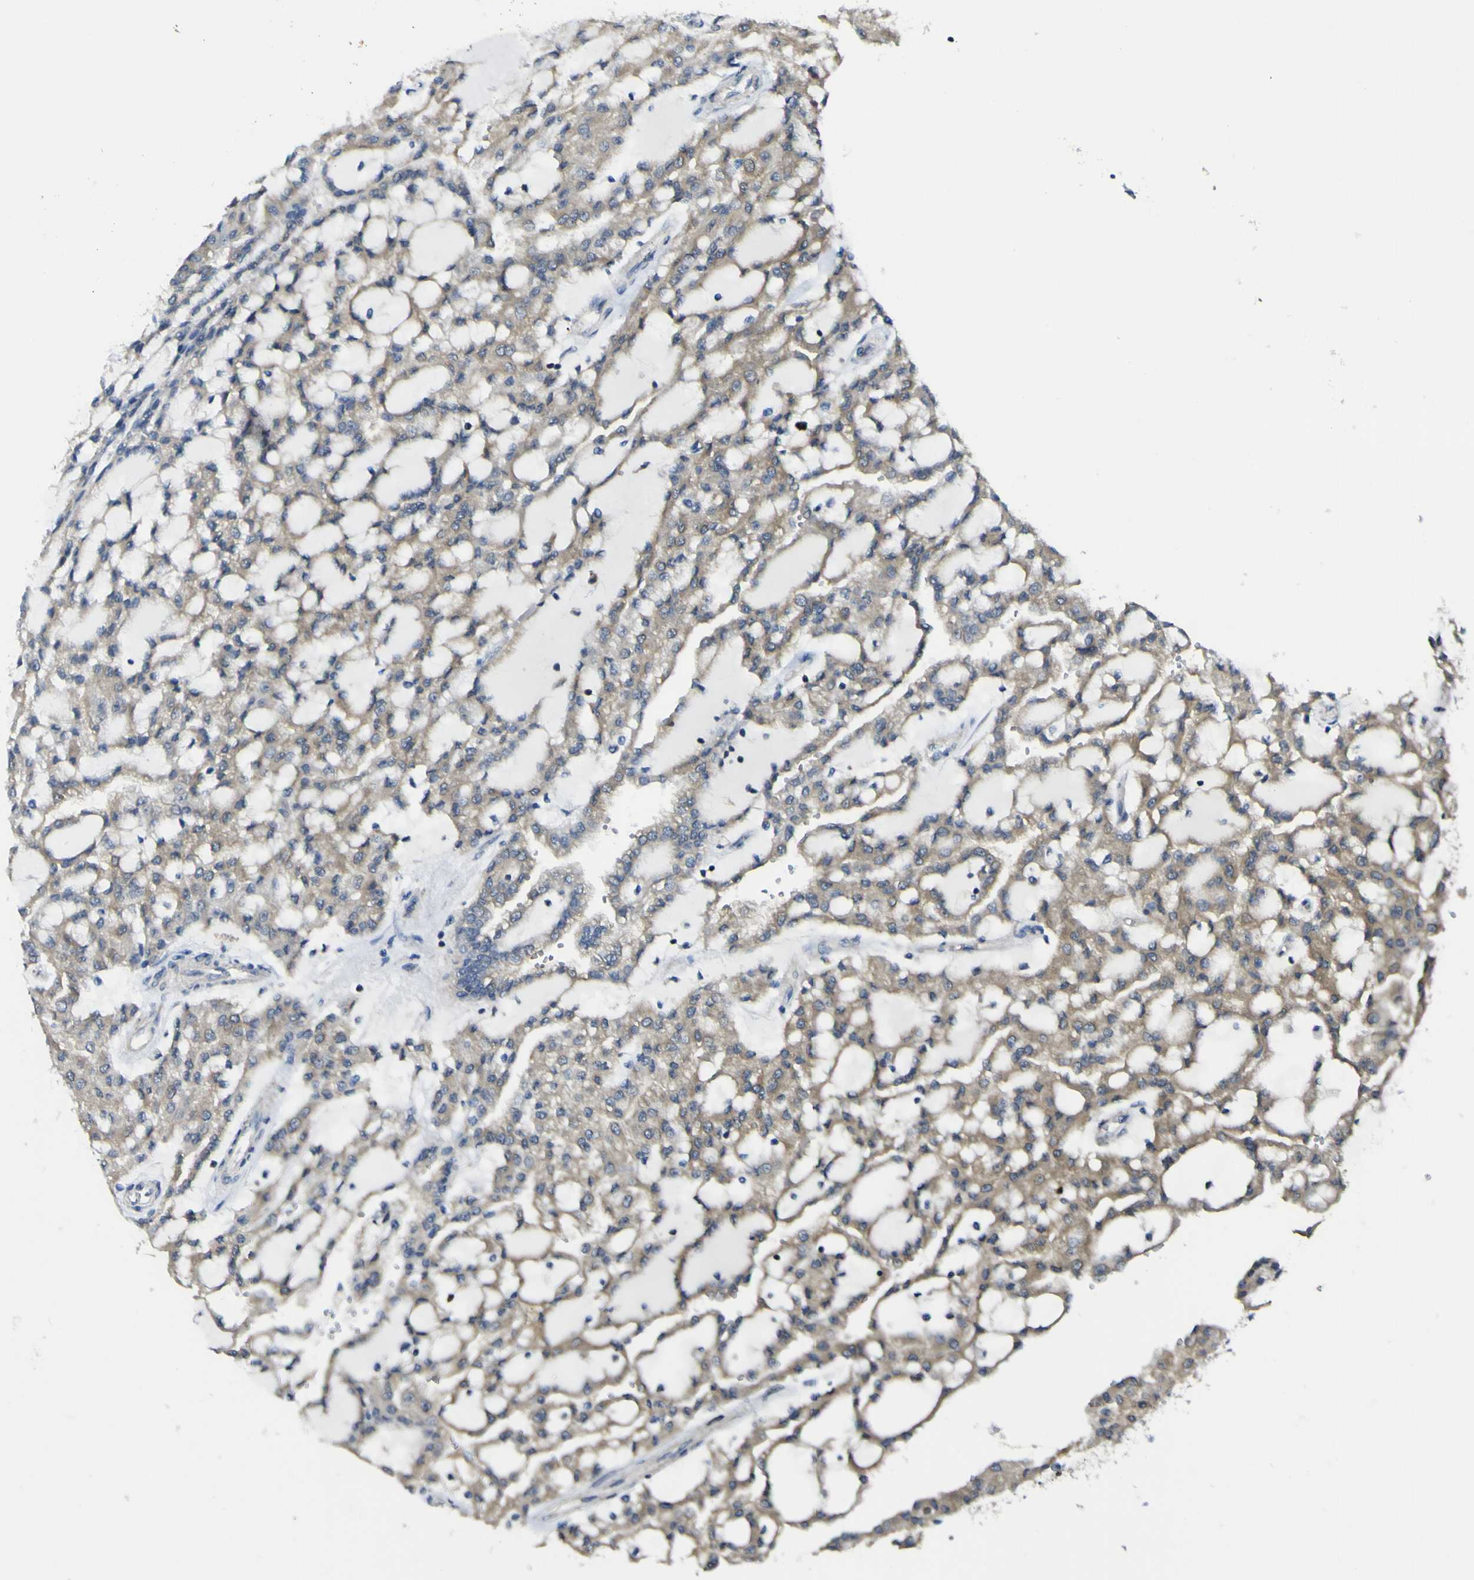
{"staining": {"intensity": "moderate", "quantity": ">75%", "location": "cytoplasmic/membranous"}, "tissue": "renal cancer", "cell_type": "Tumor cells", "image_type": "cancer", "snomed": [{"axis": "morphology", "description": "Adenocarcinoma, NOS"}, {"axis": "topography", "description": "Kidney"}], "caption": "Protein expression analysis of adenocarcinoma (renal) shows moderate cytoplasmic/membranous staining in approximately >75% of tumor cells.", "gene": "EML2", "patient": {"sex": "male", "age": 63}}